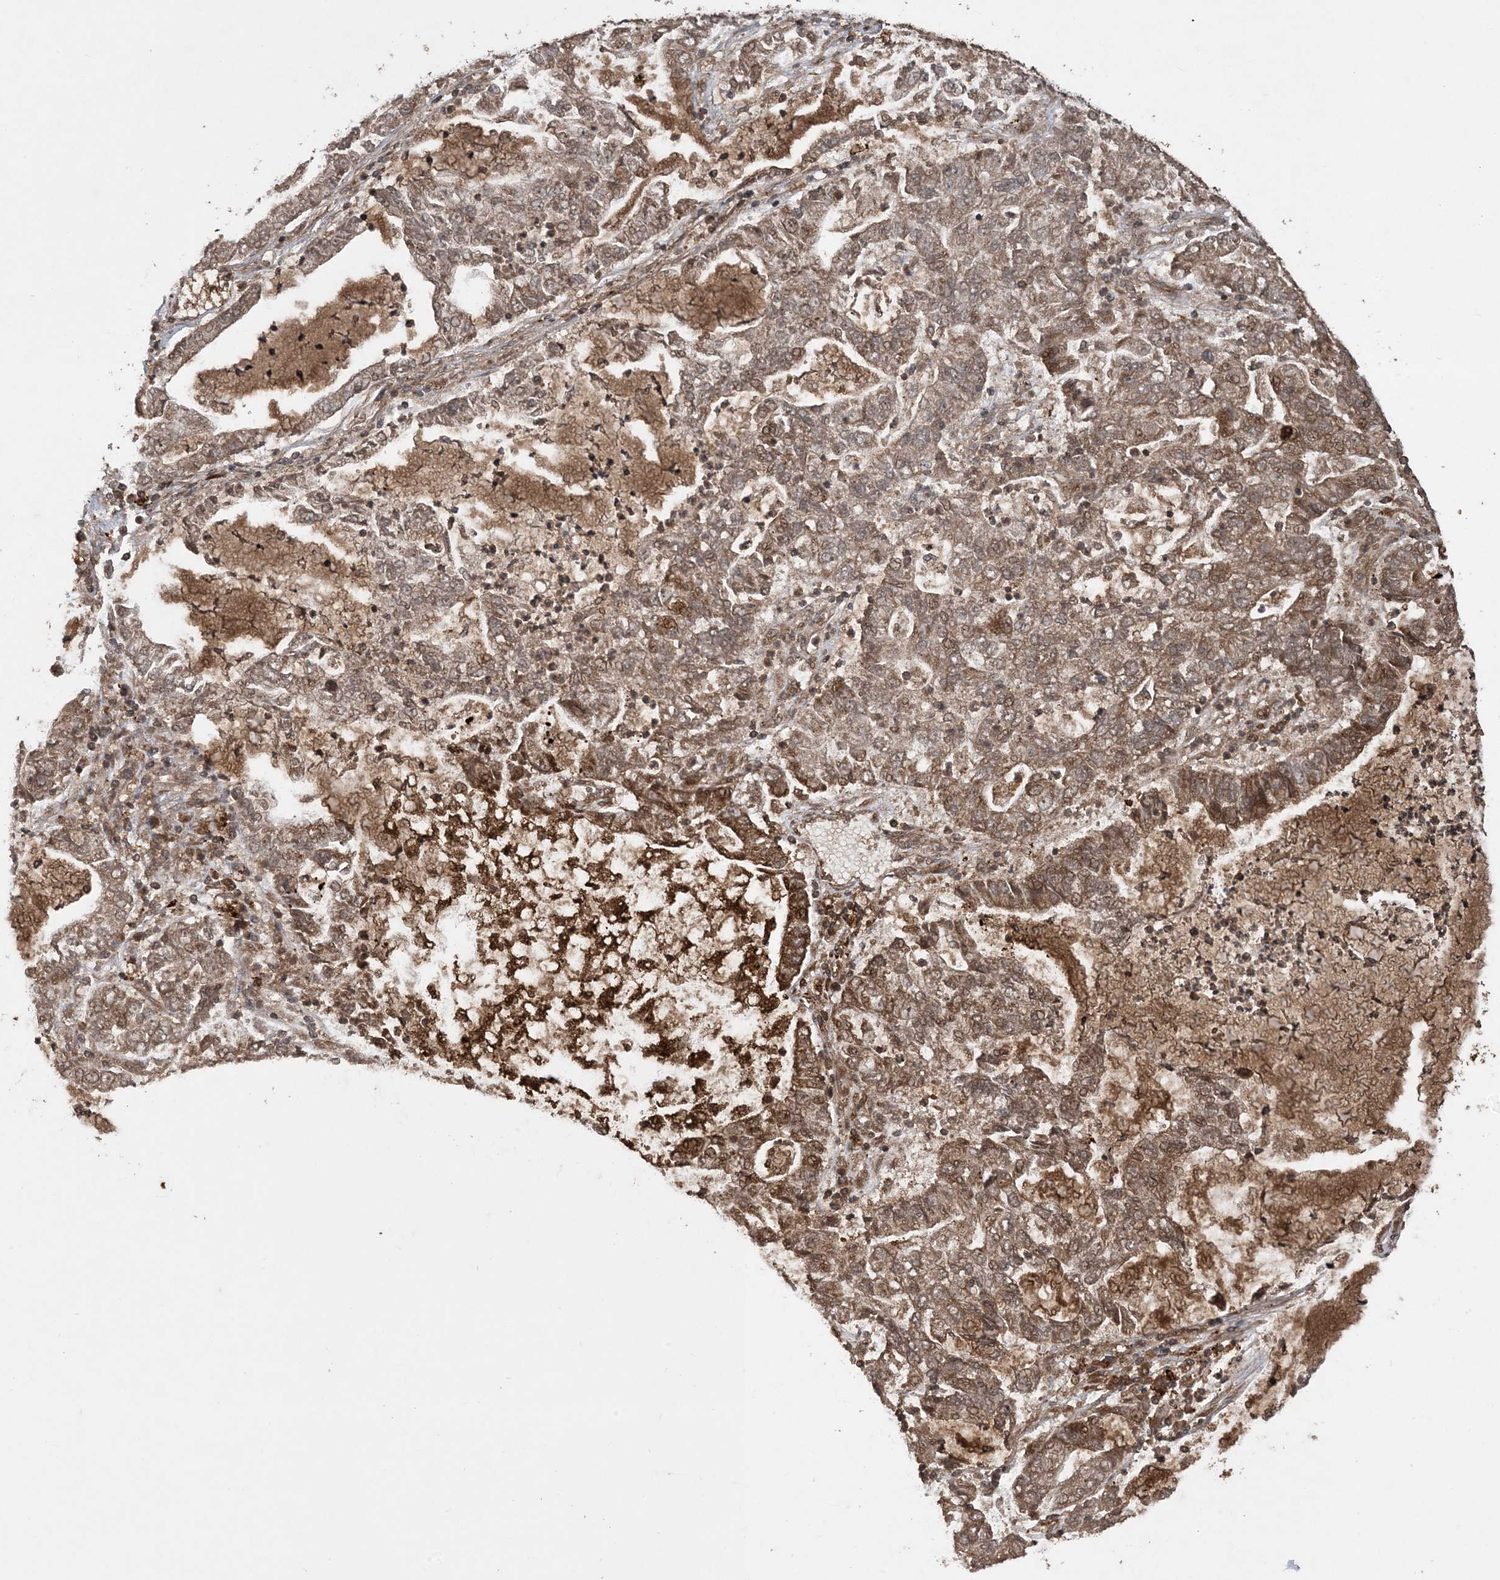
{"staining": {"intensity": "strong", "quantity": ">75%", "location": "cytoplasmic/membranous"}, "tissue": "lung cancer", "cell_type": "Tumor cells", "image_type": "cancer", "snomed": [{"axis": "morphology", "description": "Adenocarcinoma, NOS"}, {"axis": "topography", "description": "Lung"}], "caption": "Strong cytoplasmic/membranous positivity is present in approximately >75% of tumor cells in adenocarcinoma (lung).", "gene": "EFCAB8", "patient": {"sex": "female", "age": 51}}